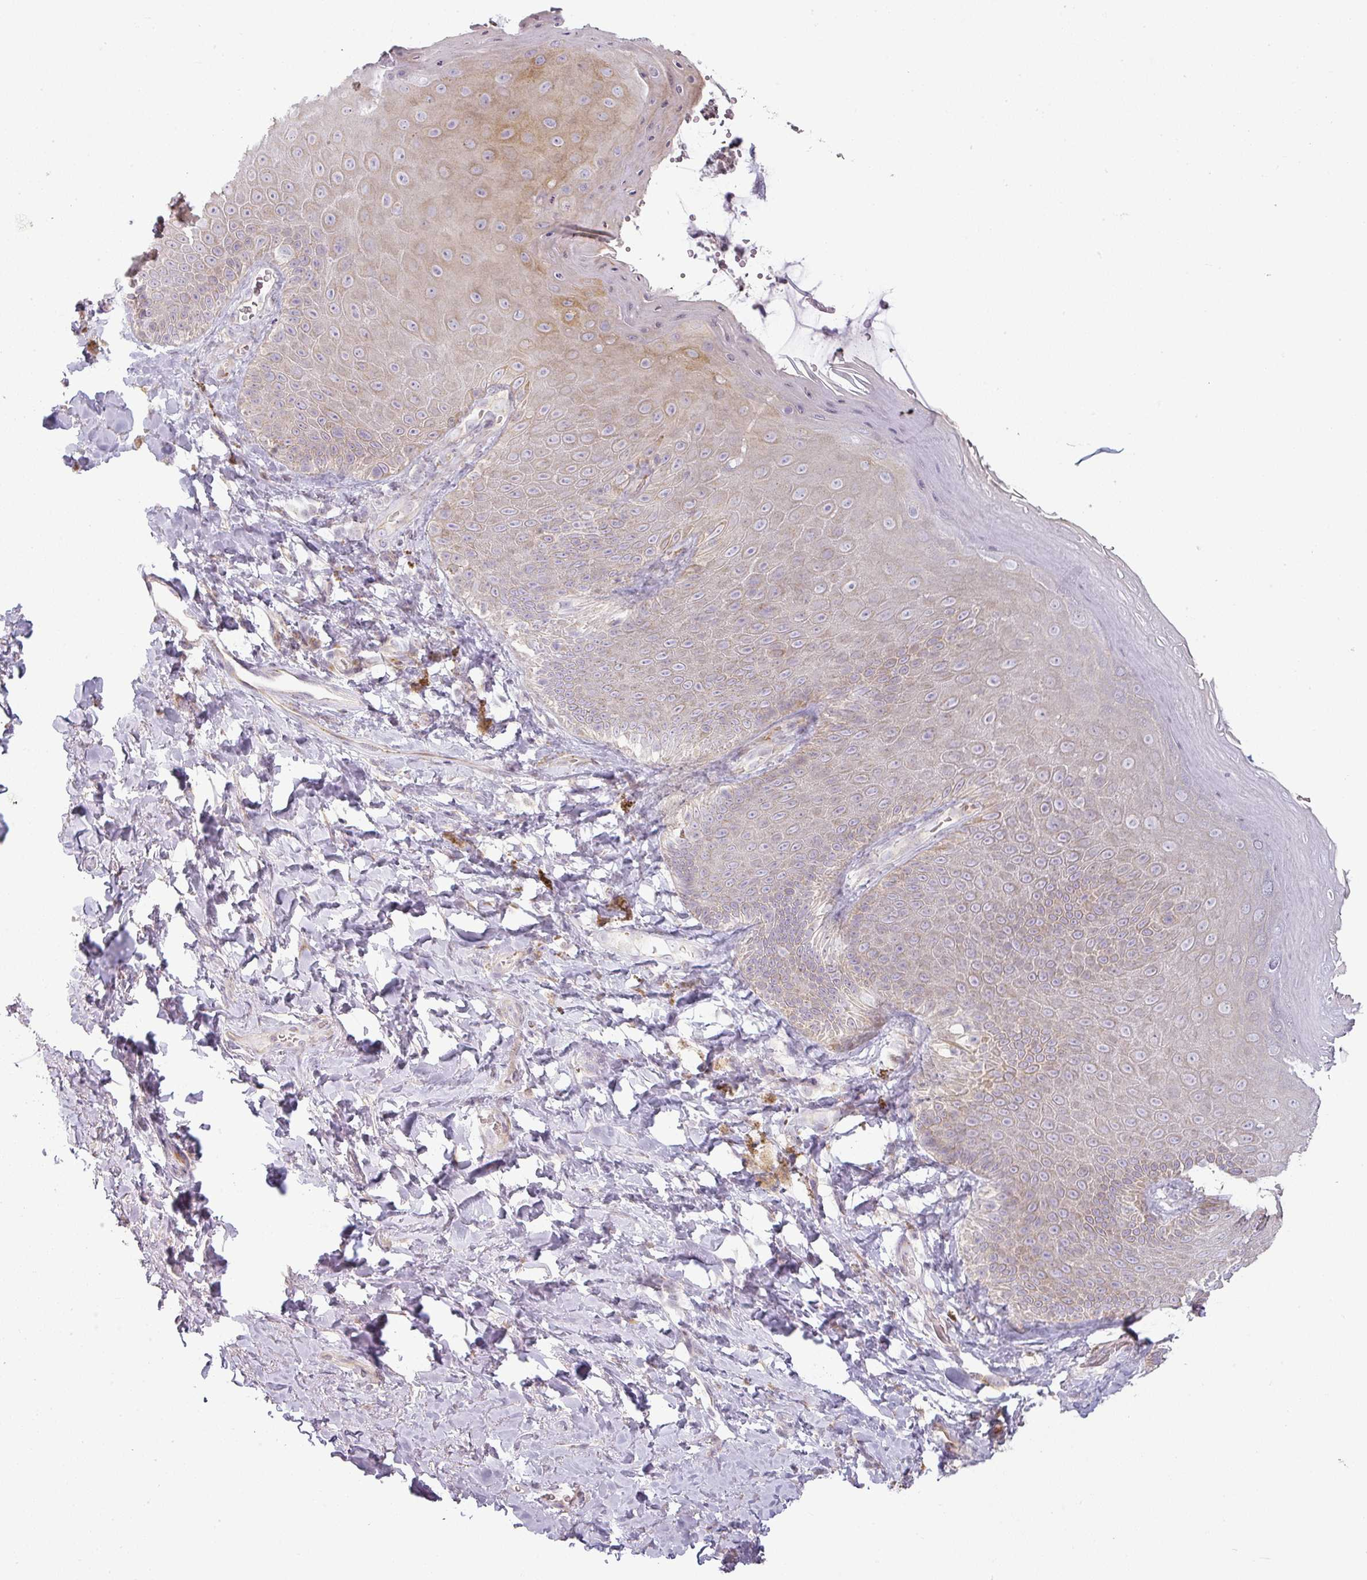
{"staining": {"intensity": "weak", "quantity": "25%-75%", "location": "cytoplasmic/membranous"}, "tissue": "skin", "cell_type": "Epidermal cells", "image_type": "normal", "snomed": [{"axis": "morphology", "description": "Normal tissue, NOS"}, {"axis": "topography", "description": "Anal"}, {"axis": "topography", "description": "Peripheral nerve tissue"}], "caption": "An image showing weak cytoplasmic/membranous positivity in approximately 25%-75% of epidermal cells in unremarkable skin, as visualized by brown immunohistochemical staining.", "gene": "CCDC144A", "patient": {"sex": "male", "age": 53}}